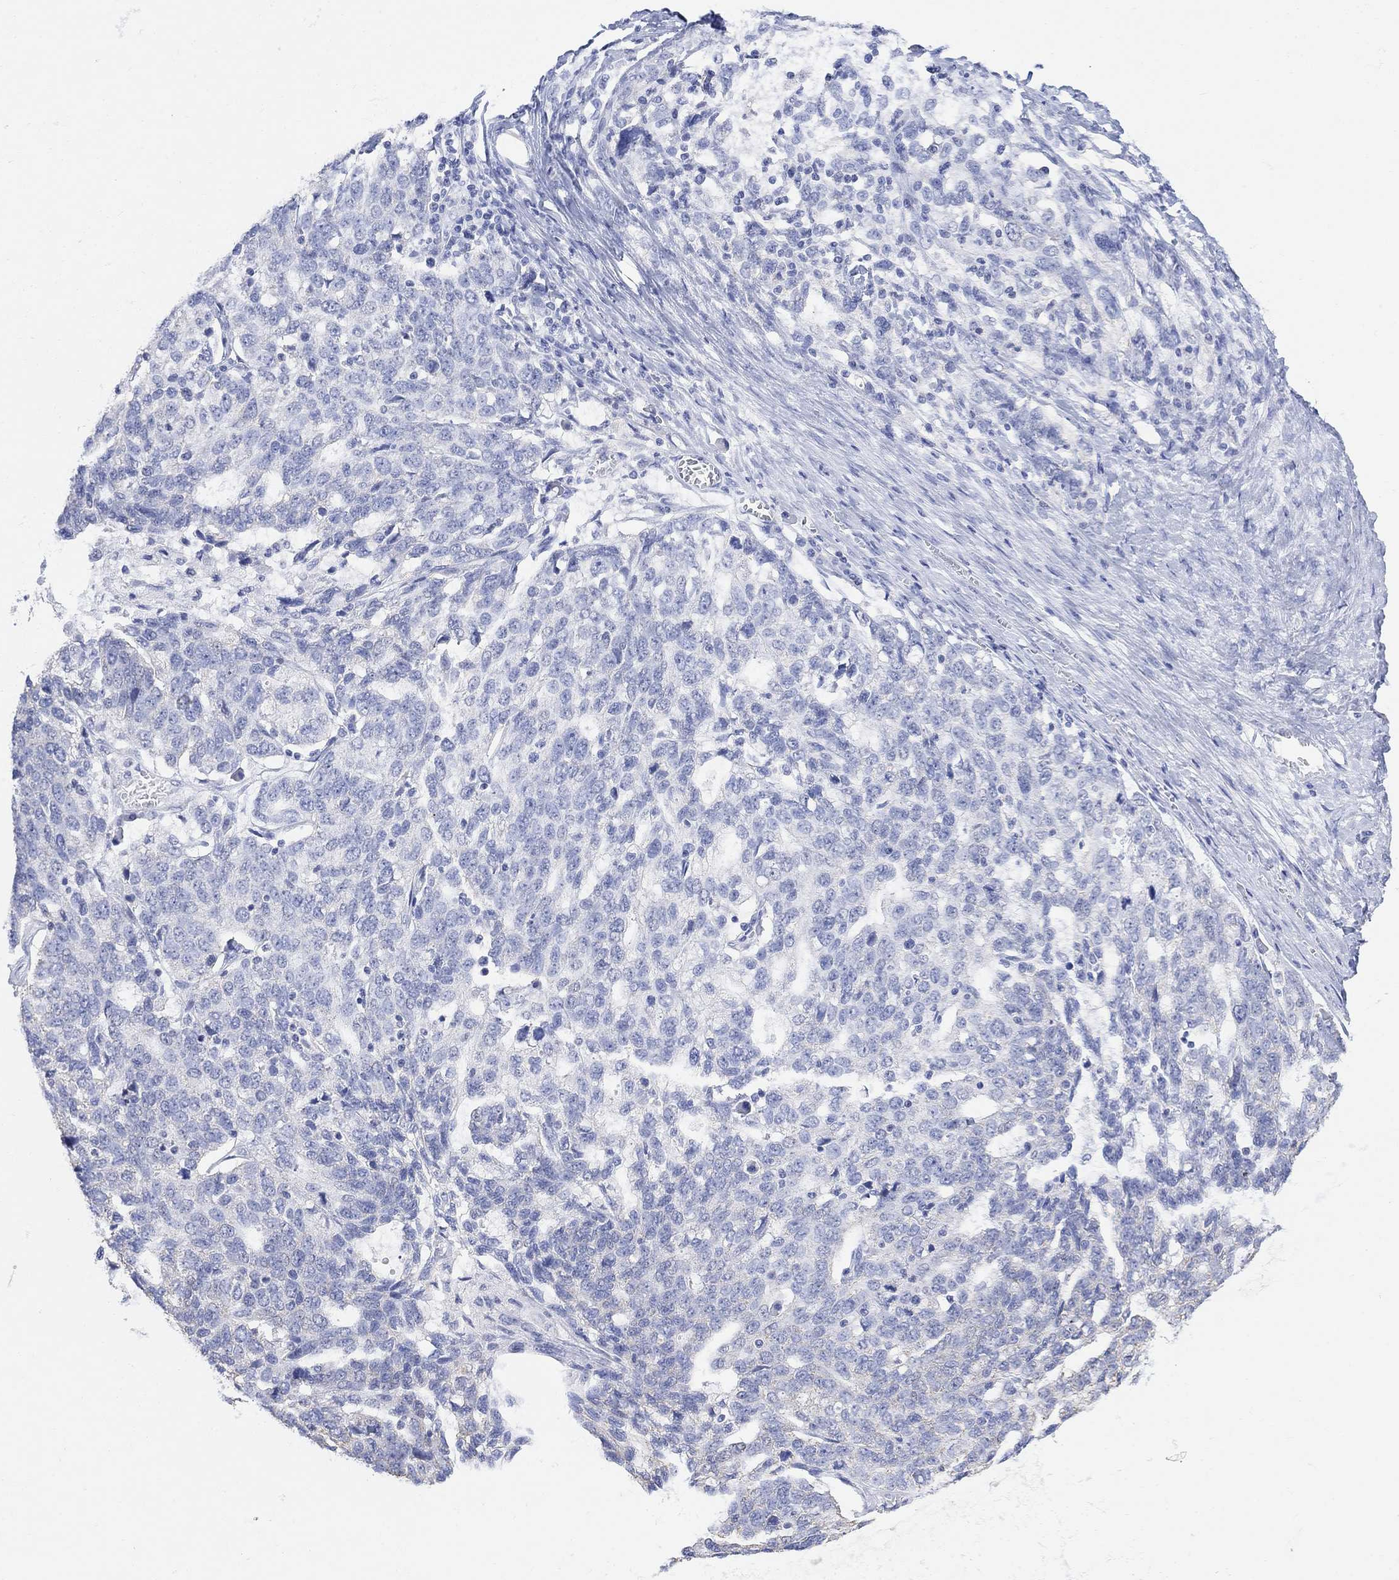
{"staining": {"intensity": "negative", "quantity": "none", "location": "none"}, "tissue": "ovarian cancer", "cell_type": "Tumor cells", "image_type": "cancer", "snomed": [{"axis": "morphology", "description": "Cystadenocarcinoma, serous, NOS"}, {"axis": "topography", "description": "Ovary"}], "caption": "The immunohistochemistry histopathology image has no significant staining in tumor cells of serous cystadenocarcinoma (ovarian) tissue.", "gene": "SYT12", "patient": {"sex": "female", "age": 71}}